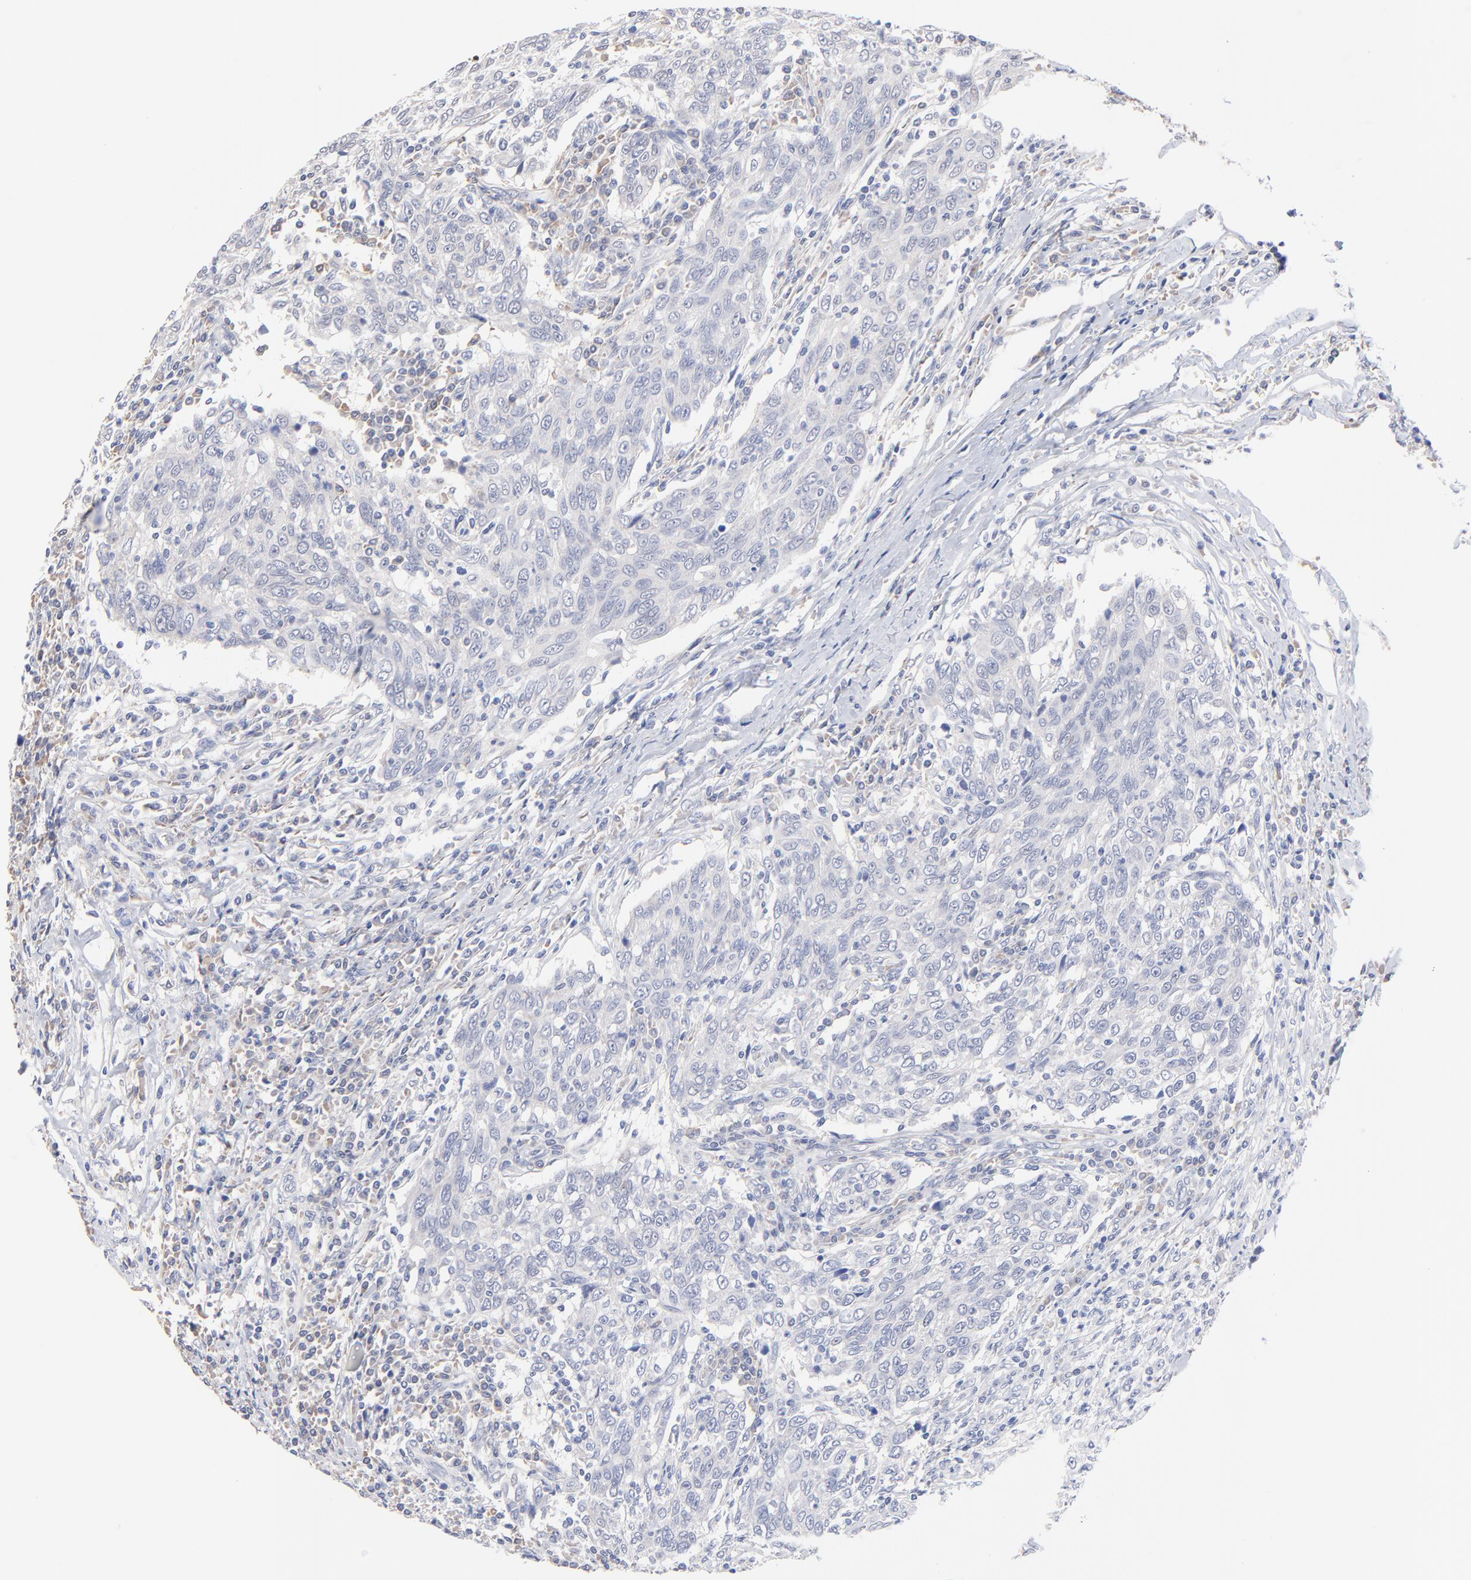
{"staining": {"intensity": "negative", "quantity": "none", "location": "none"}, "tissue": "breast cancer", "cell_type": "Tumor cells", "image_type": "cancer", "snomed": [{"axis": "morphology", "description": "Duct carcinoma"}, {"axis": "topography", "description": "Breast"}], "caption": "Protein analysis of breast cancer reveals no significant positivity in tumor cells. (DAB immunohistochemistry, high magnification).", "gene": "TWNK", "patient": {"sex": "female", "age": 50}}